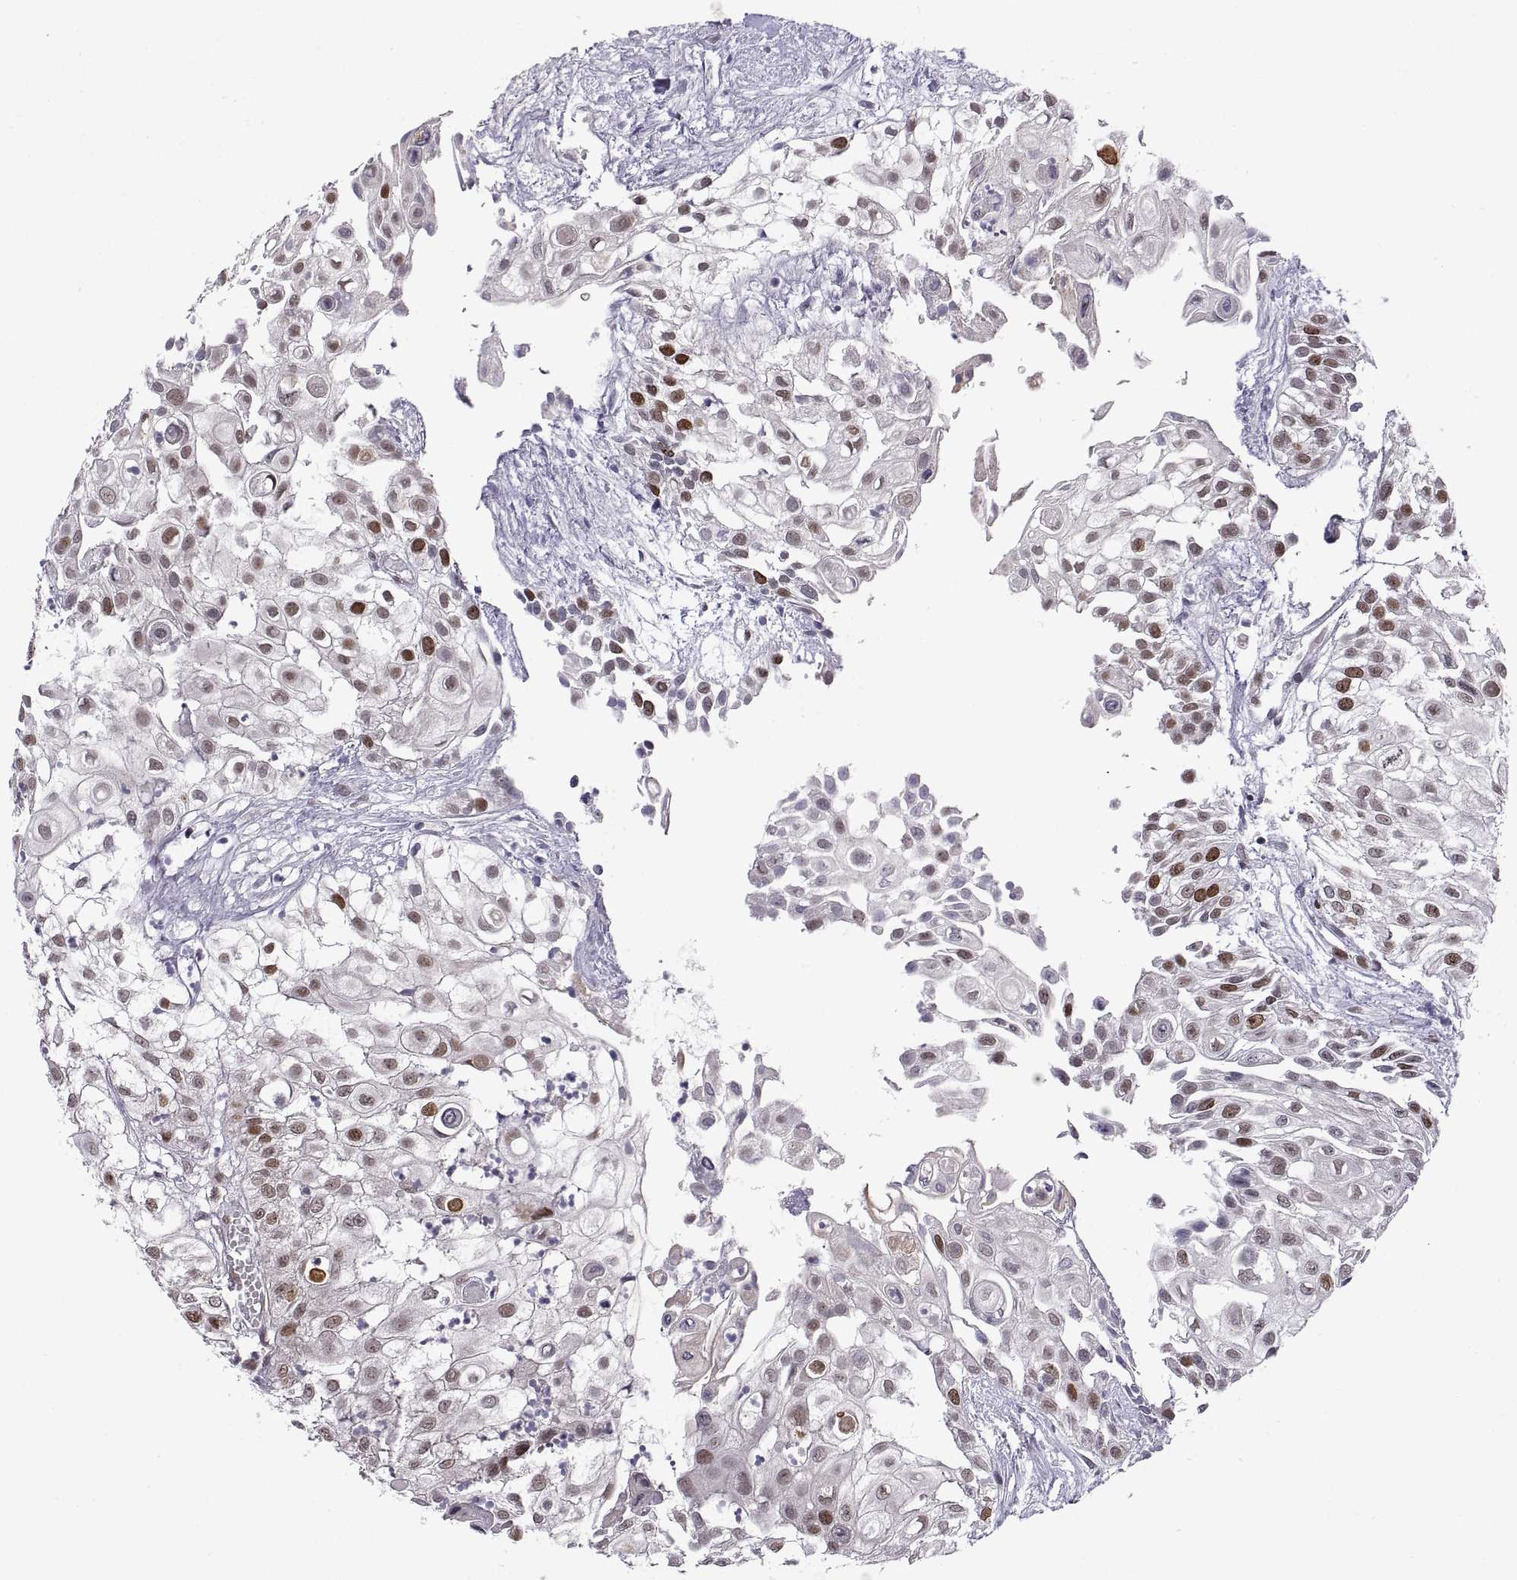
{"staining": {"intensity": "moderate", "quantity": "25%-75%", "location": "nuclear"}, "tissue": "urothelial cancer", "cell_type": "Tumor cells", "image_type": "cancer", "snomed": [{"axis": "morphology", "description": "Urothelial carcinoma, High grade"}, {"axis": "topography", "description": "Urinary bladder"}], "caption": "This is a histology image of immunohistochemistry staining of urothelial cancer, which shows moderate expression in the nuclear of tumor cells.", "gene": "CHFR", "patient": {"sex": "female", "age": 79}}